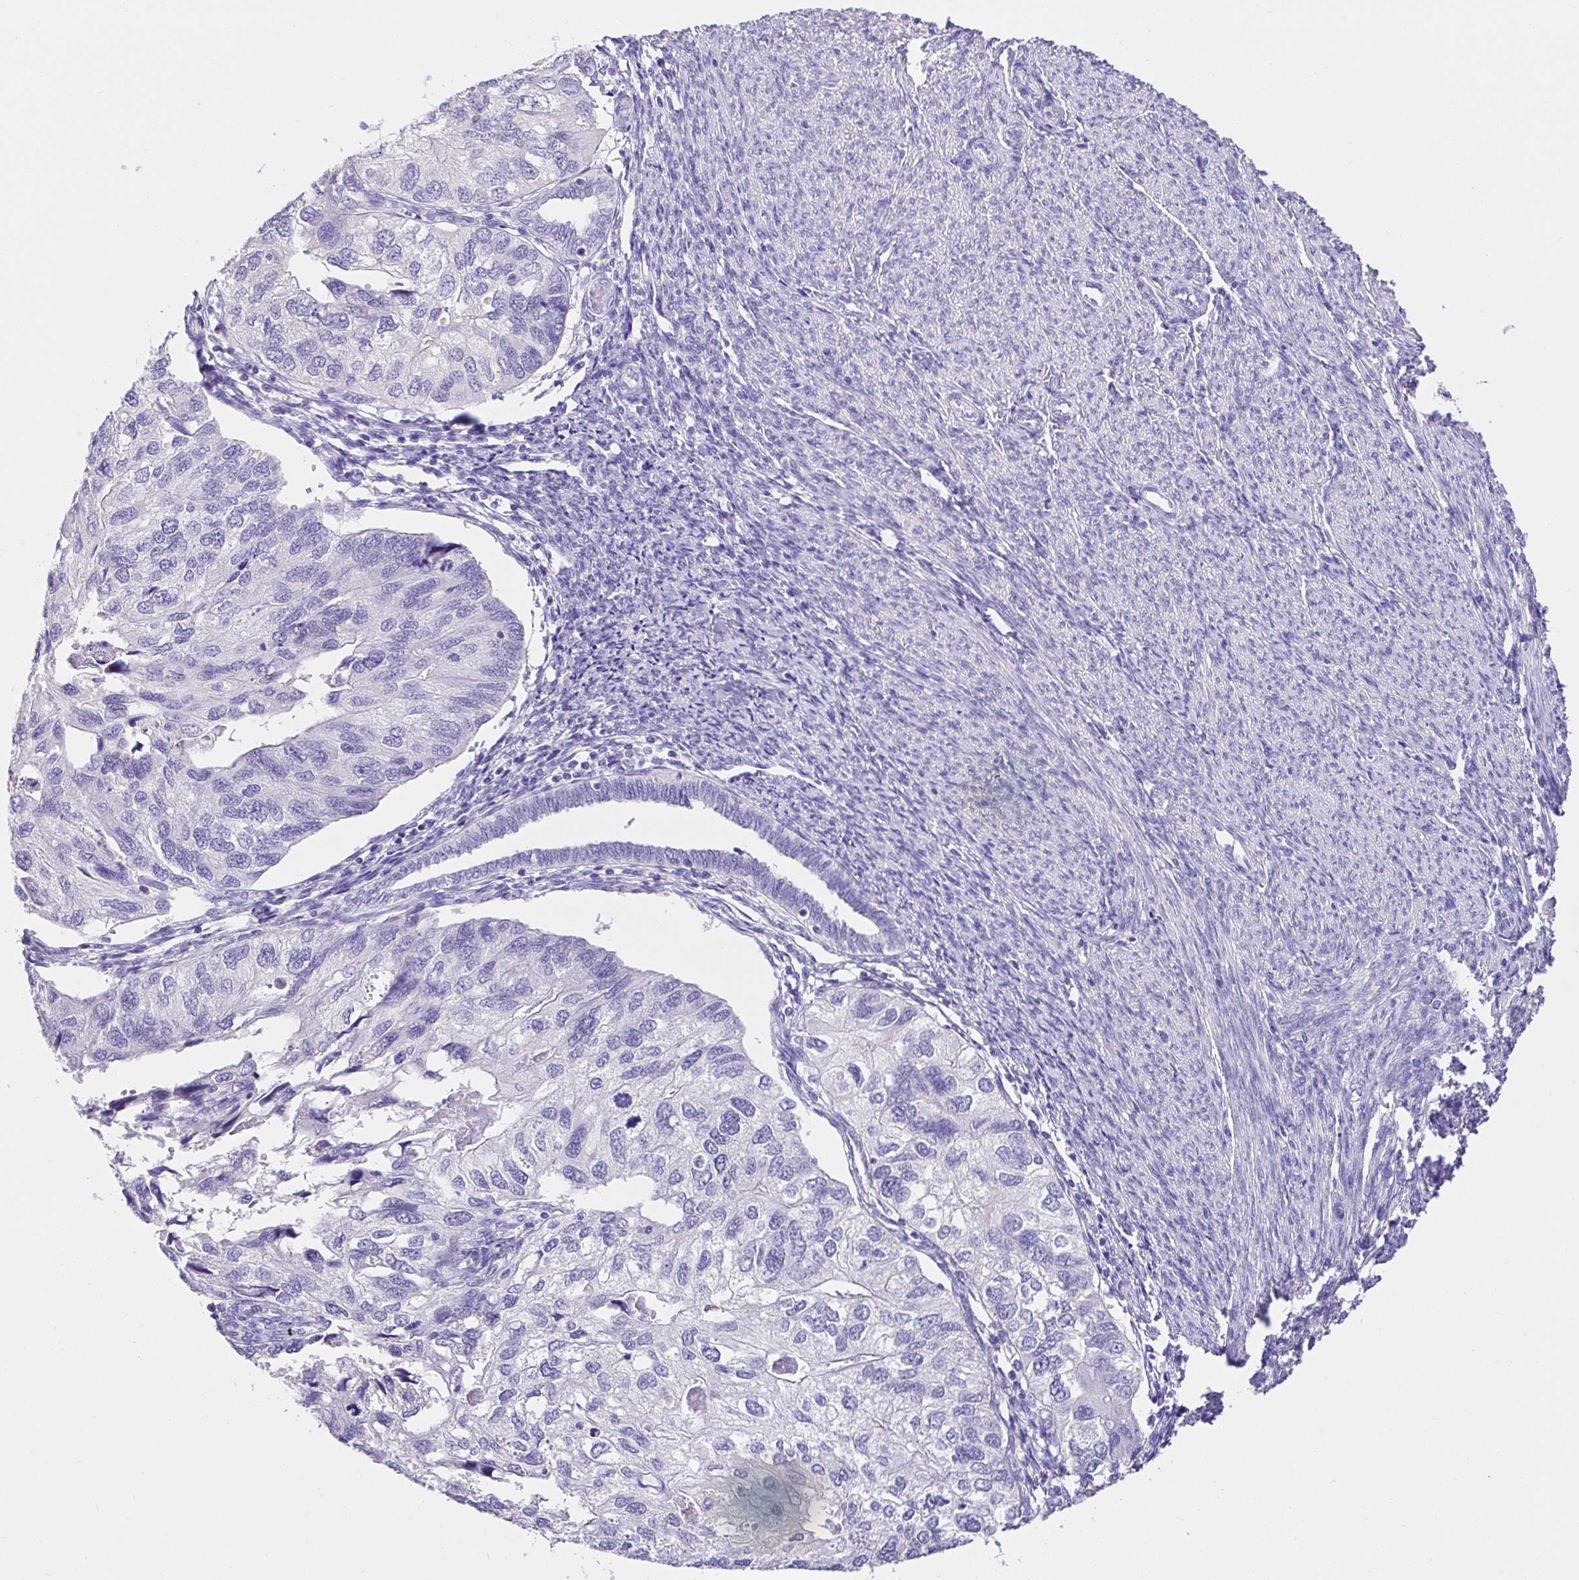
{"staining": {"intensity": "negative", "quantity": "none", "location": "none"}, "tissue": "endometrial cancer", "cell_type": "Tumor cells", "image_type": "cancer", "snomed": [{"axis": "morphology", "description": "Carcinoma, NOS"}, {"axis": "topography", "description": "Uterus"}], "caption": "An immunohistochemistry micrograph of endometrial cancer (carcinoma) is shown. There is no staining in tumor cells of endometrial cancer (carcinoma).", "gene": "CDO1", "patient": {"sex": "female", "age": 76}}